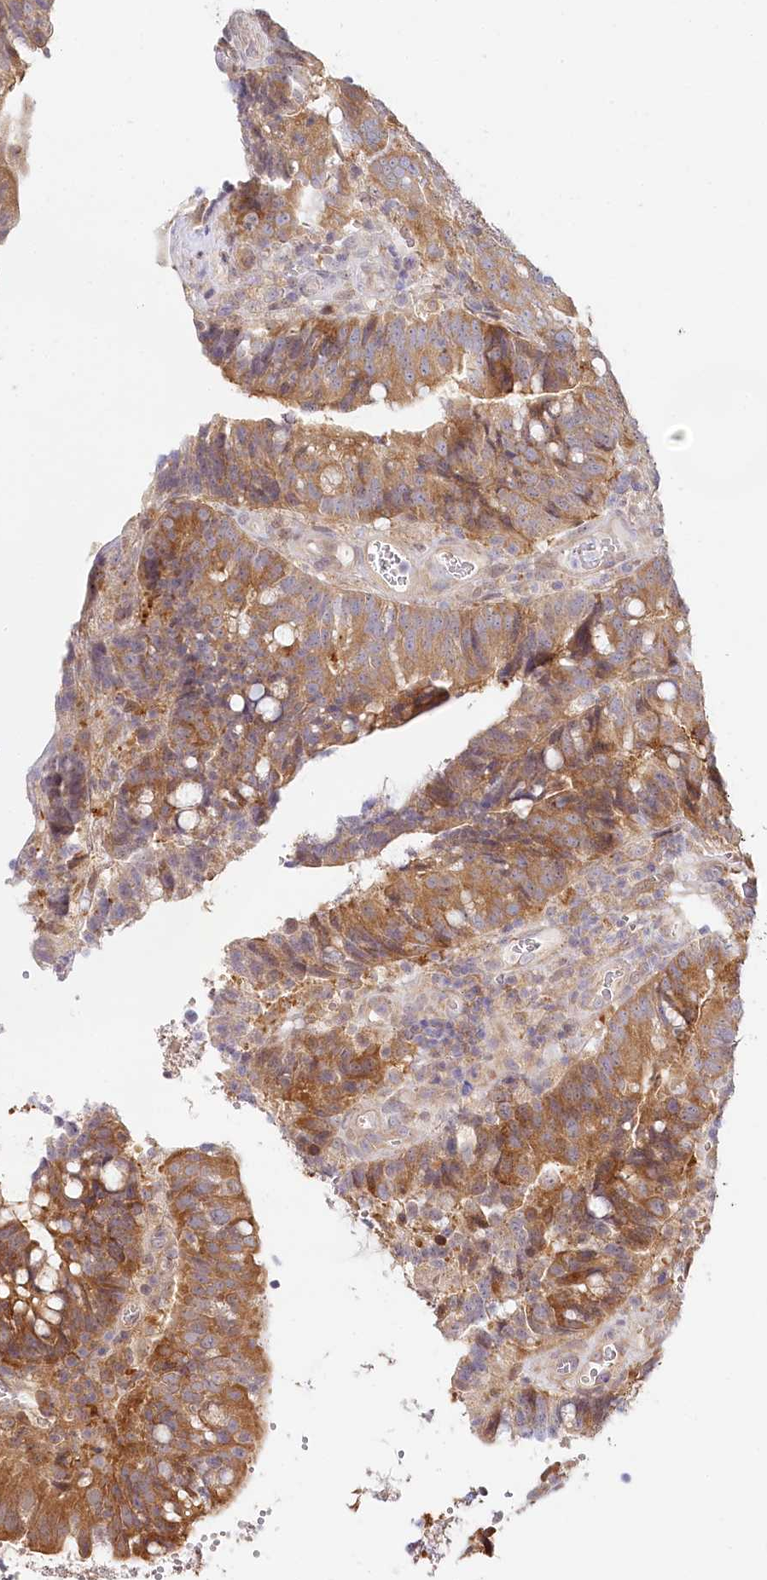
{"staining": {"intensity": "moderate", "quantity": ">75%", "location": "cytoplasmic/membranous"}, "tissue": "colorectal cancer", "cell_type": "Tumor cells", "image_type": "cancer", "snomed": [{"axis": "morphology", "description": "Adenocarcinoma, NOS"}, {"axis": "topography", "description": "Colon"}], "caption": "Moderate cytoplasmic/membranous expression for a protein is present in about >75% of tumor cells of adenocarcinoma (colorectal) using immunohistochemistry.", "gene": "INPP4B", "patient": {"sex": "female", "age": 66}}